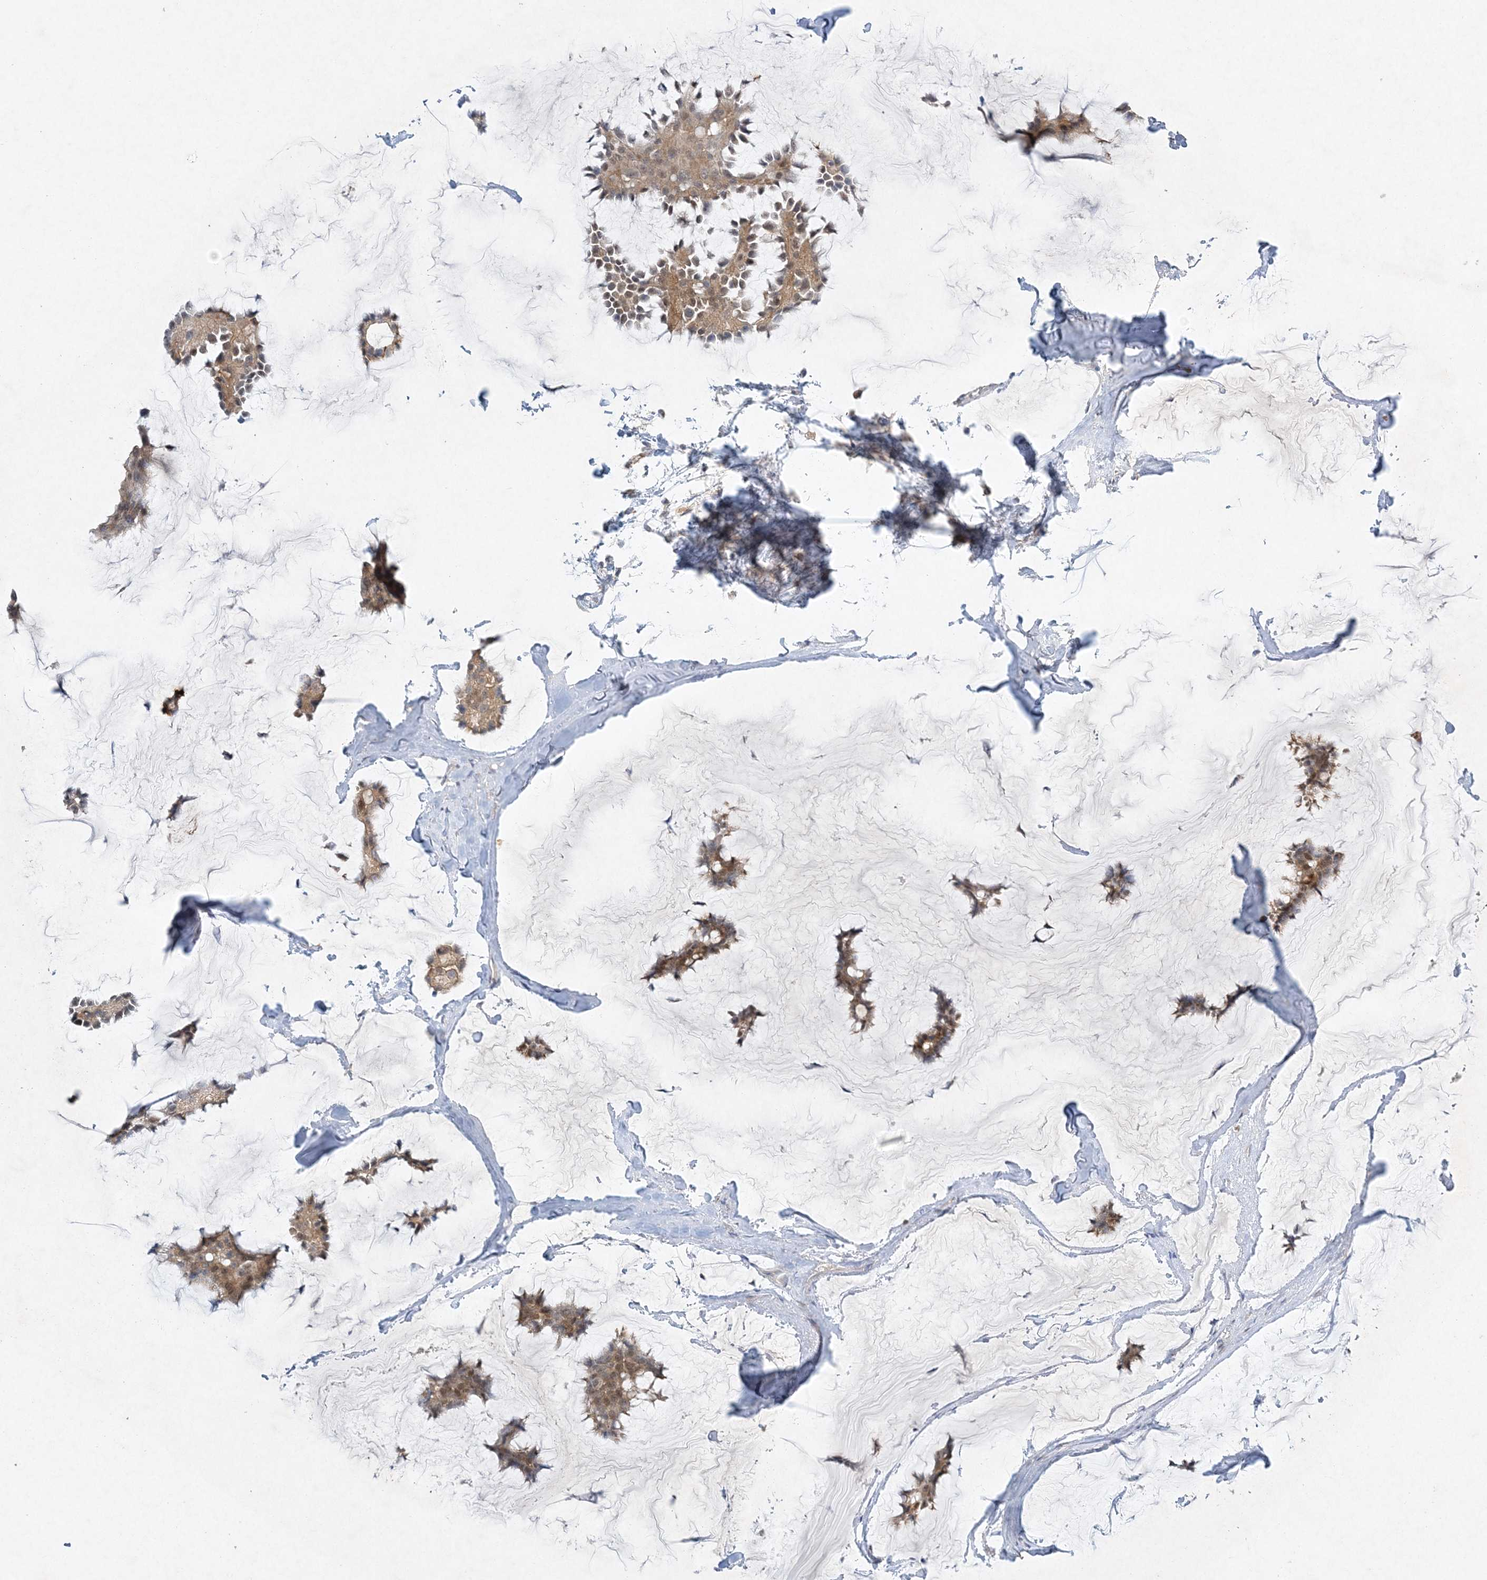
{"staining": {"intensity": "moderate", "quantity": ">75%", "location": "cytoplasmic/membranous"}, "tissue": "breast cancer", "cell_type": "Tumor cells", "image_type": "cancer", "snomed": [{"axis": "morphology", "description": "Duct carcinoma"}, {"axis": "topography", "description": "Breast"}], "caption": "Tumor cells exhibit moderate cytoplasmic/membranous expression in about >75% of cells in breast cancer (infiltrating ductal carcinoma).", "gene": "MAT2B", "patient": {"sex": "female", "age": 93}}